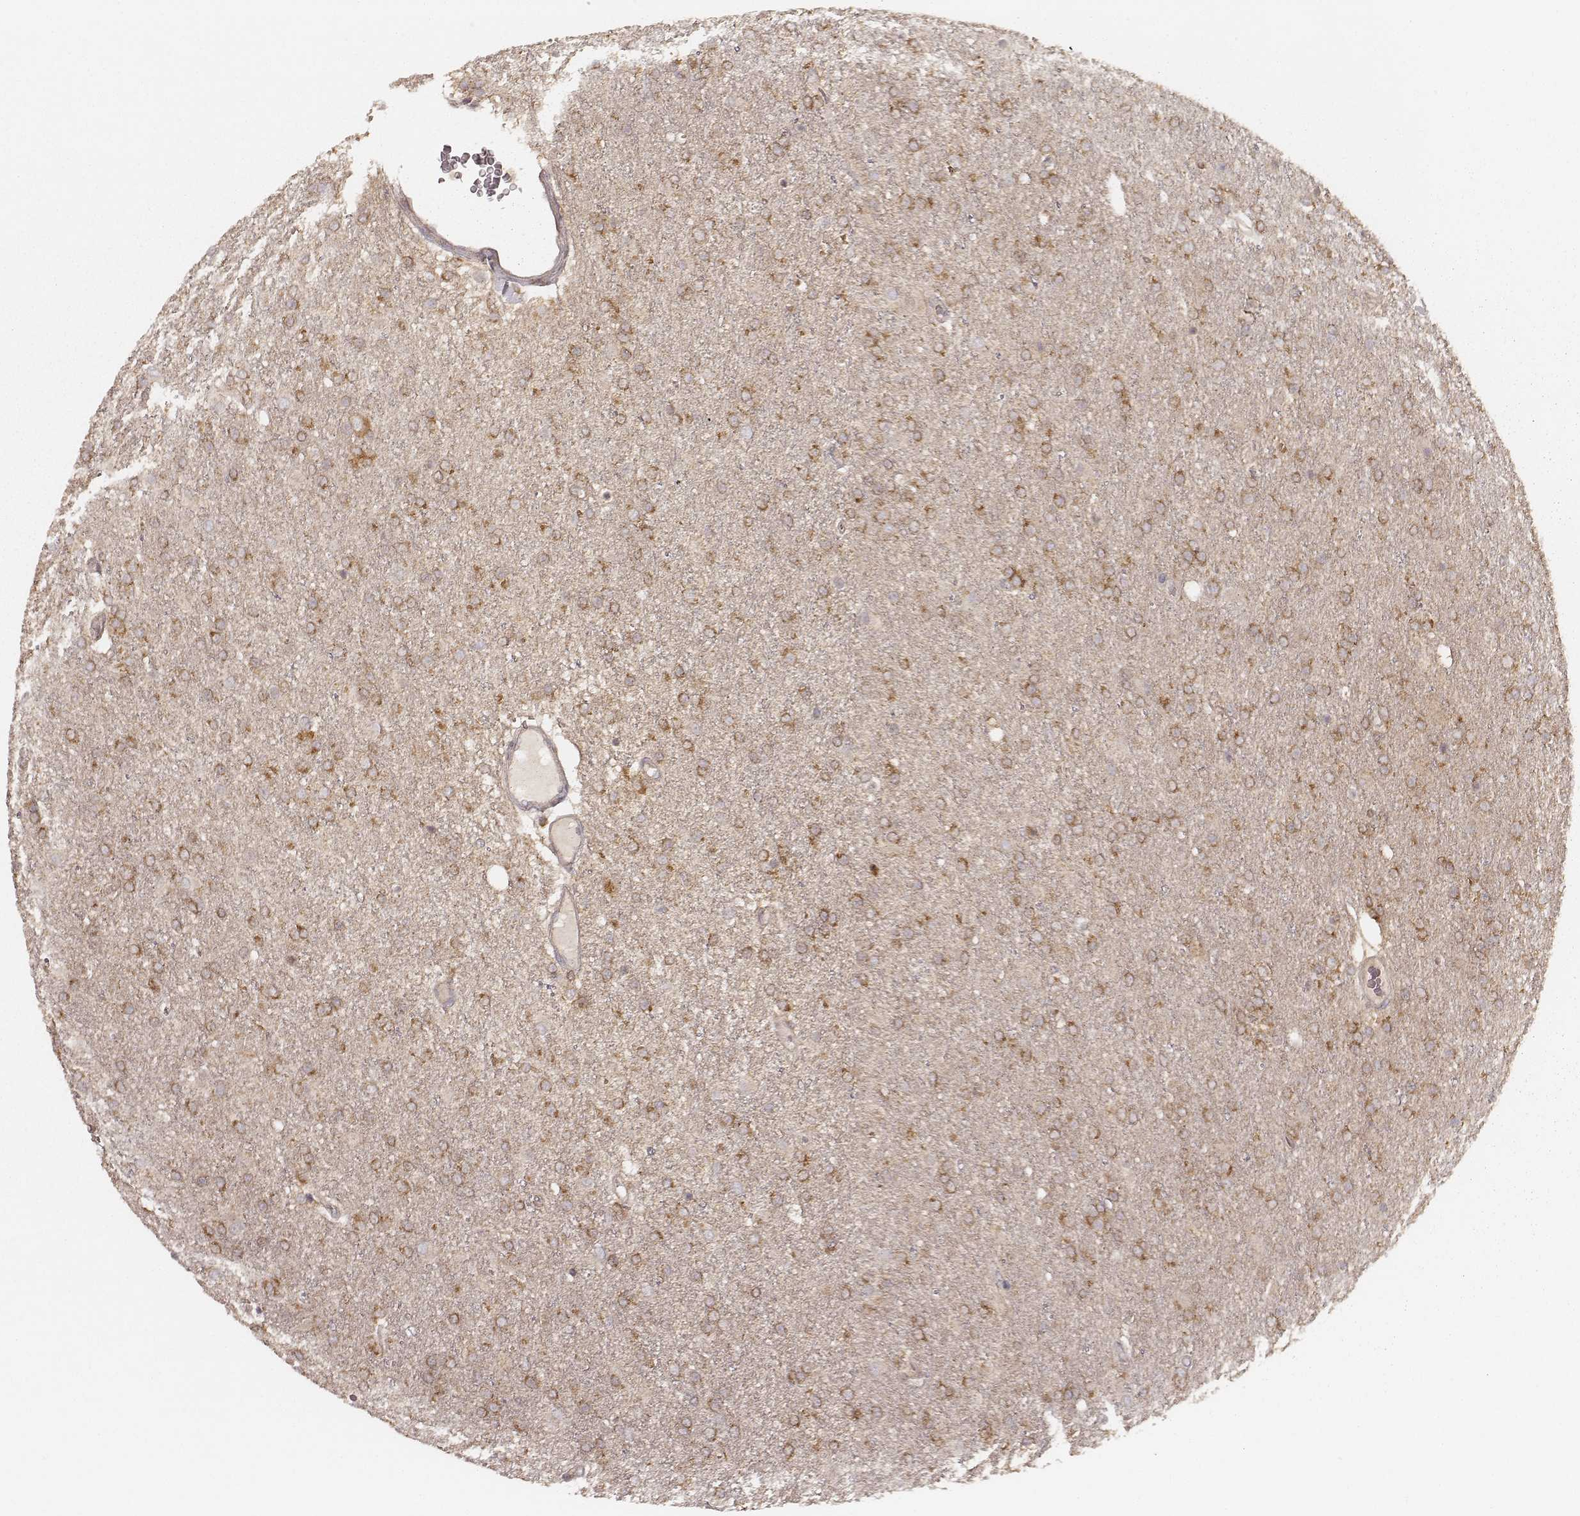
{"staining": {"intensity": "moderate", "quantity": ">75%", "location": "cytoplasmic/membranous"}, "tissue": "glioma", "cell_type": "Tumor cells", "image_type": "cancer", "snomed": [{"axis": "morphology", "description": "Glioma, malignant, High grade"}, {"axis": "topography", "description": "Cerebral cortex"}], "caption": "IHC histopathology image of malignant high-grade glioma stained for a protein (brown), which demonstrates medium levels of moderate cytoplasmic/membranous positivity in about >75% of tumor cells.", "gene": "CARS1", "patient": {"sex": "male", "age": 70}}